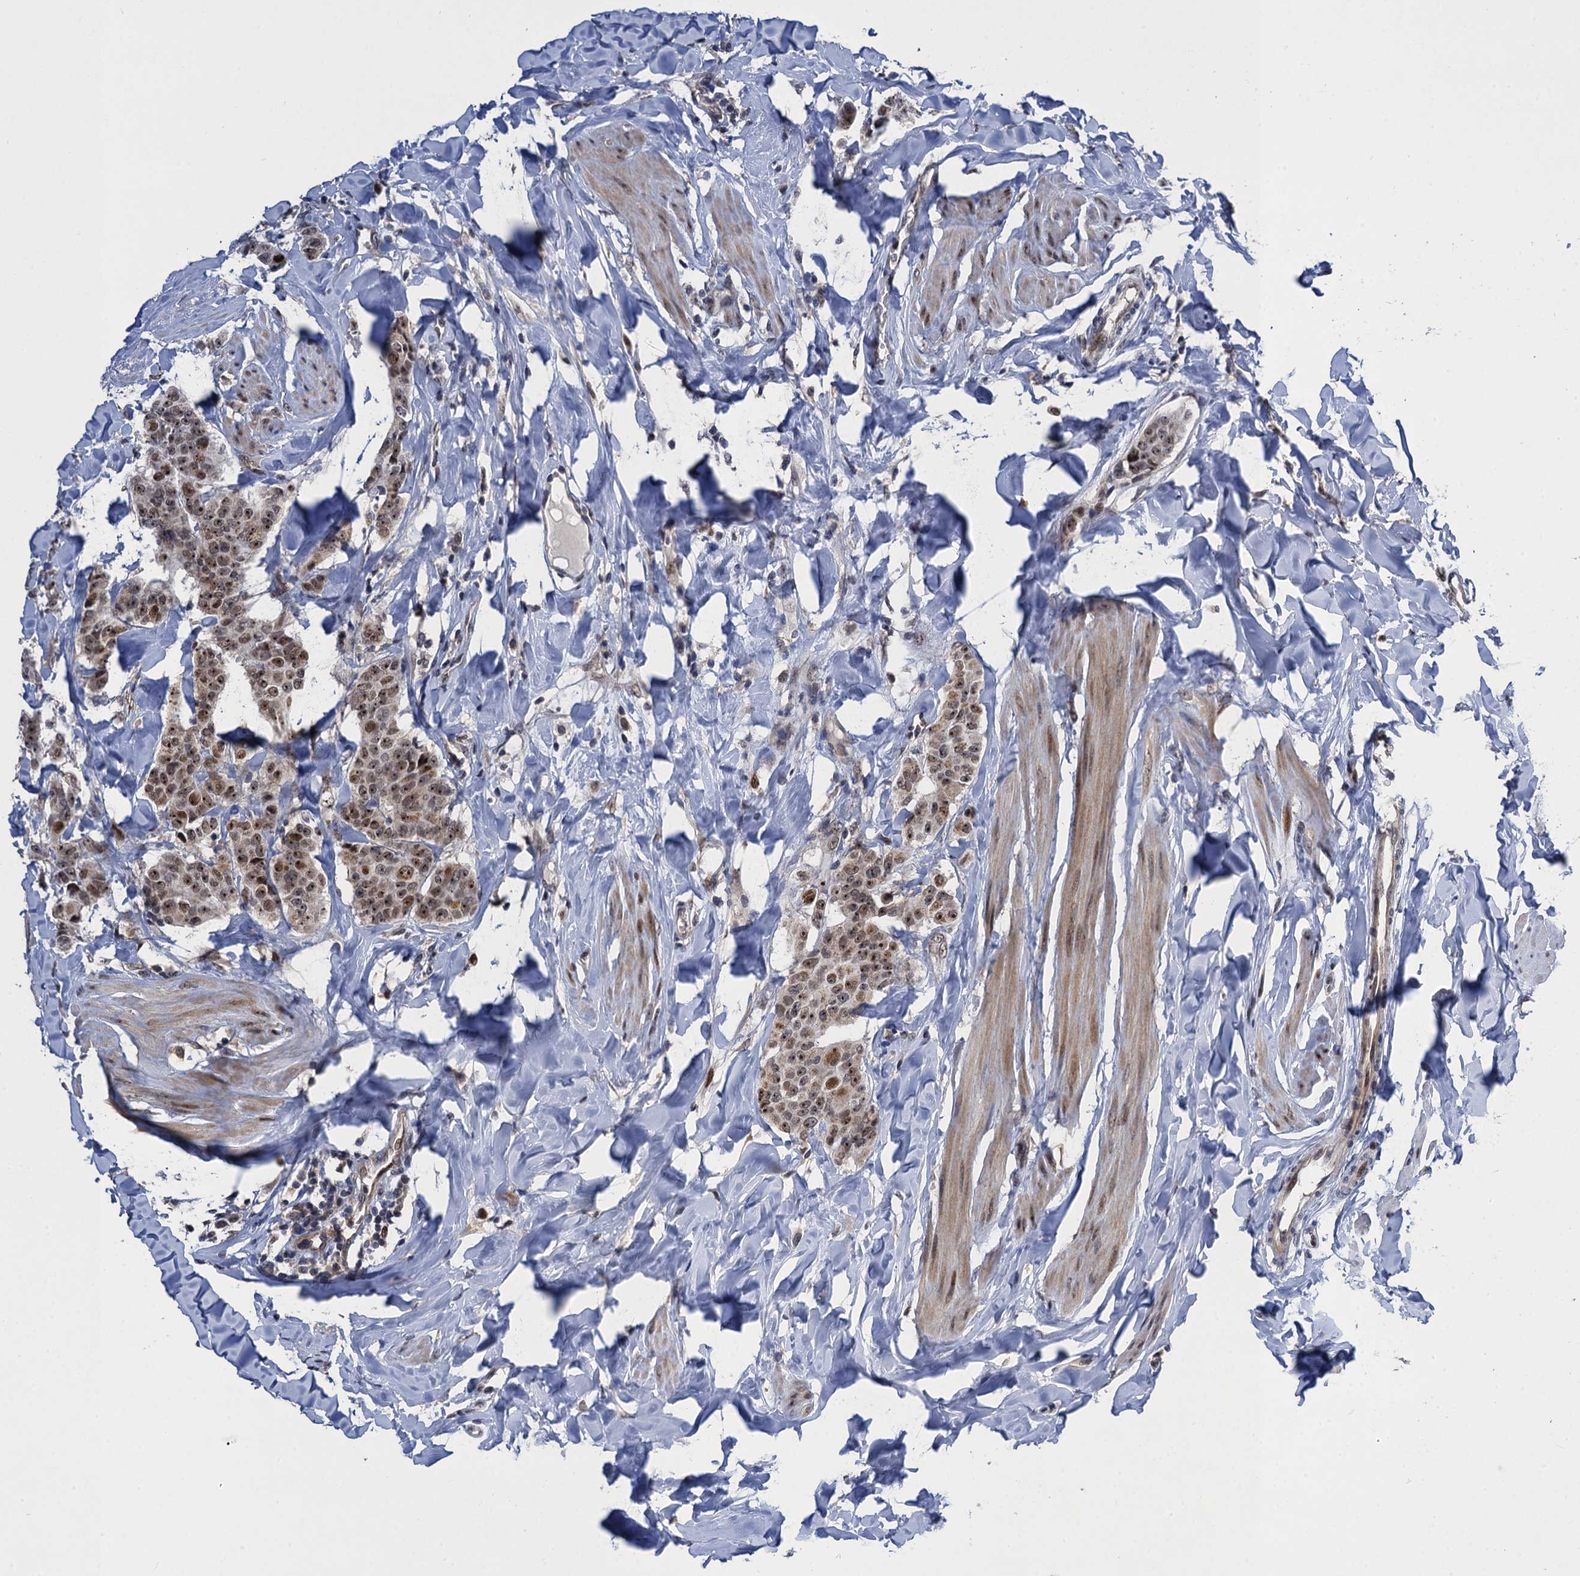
{"staining": {"intensity": "moderate", "quantity": ">75%", "location": "nuclear"}, "tissue": "breast cancer", "cell_type": "Tumor cells", "image_type": "cancer", "snomed": [{"axis": "morphology", "description": "Duct carcinoma"}, {"axis": "topography", "description": "Breast"}], "caption": "The photomicrograph exhibits a brown stain indicating the presence of a protein in the nuclear of tumor cells in invasive ductal carcinoma (breast).", "gene": "ZAR1L", "patient": {"sex": "female", "age": 40}}